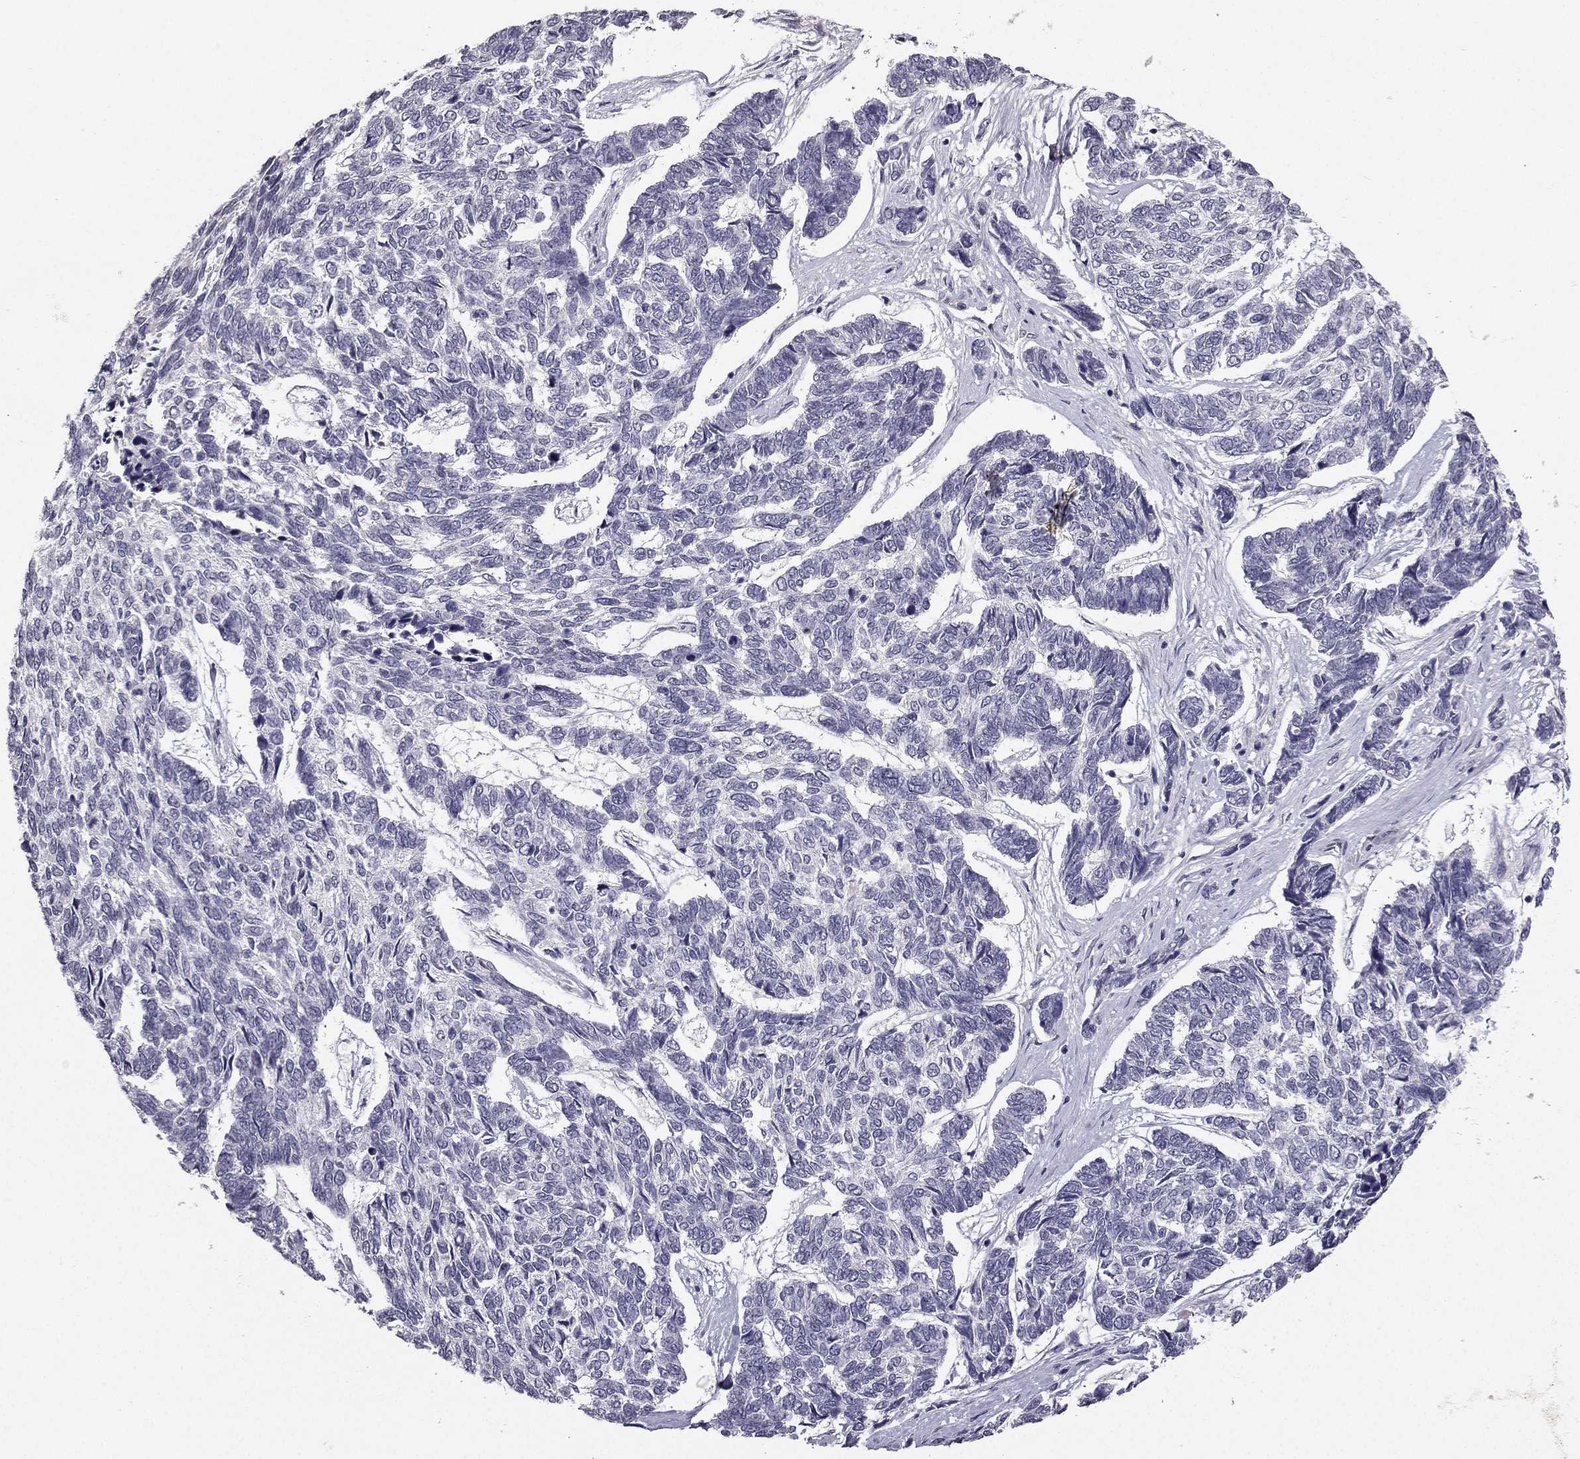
{"staining": {"intensity": "negative", "quantity": "none", "location": "none"}, "tissue": "skin cancer", "cell_type": "Tumor cells", "image_type": "cancer", "snomed": [{"axis": "morphology", "description": "Basal cell carcinoma"}, {"axis": "topography", "description": "Skin"}], "caption": "High magnification brightfield microscopy of skin basal cell carcinoma stained with DAB (3,3'-diaminobenzidine) (brown) and counterstained with hematoxylin (blue): tumor cells show no significant expression.", "gene": "NQO1", "patient": {"sex": "female", "age": 65}}